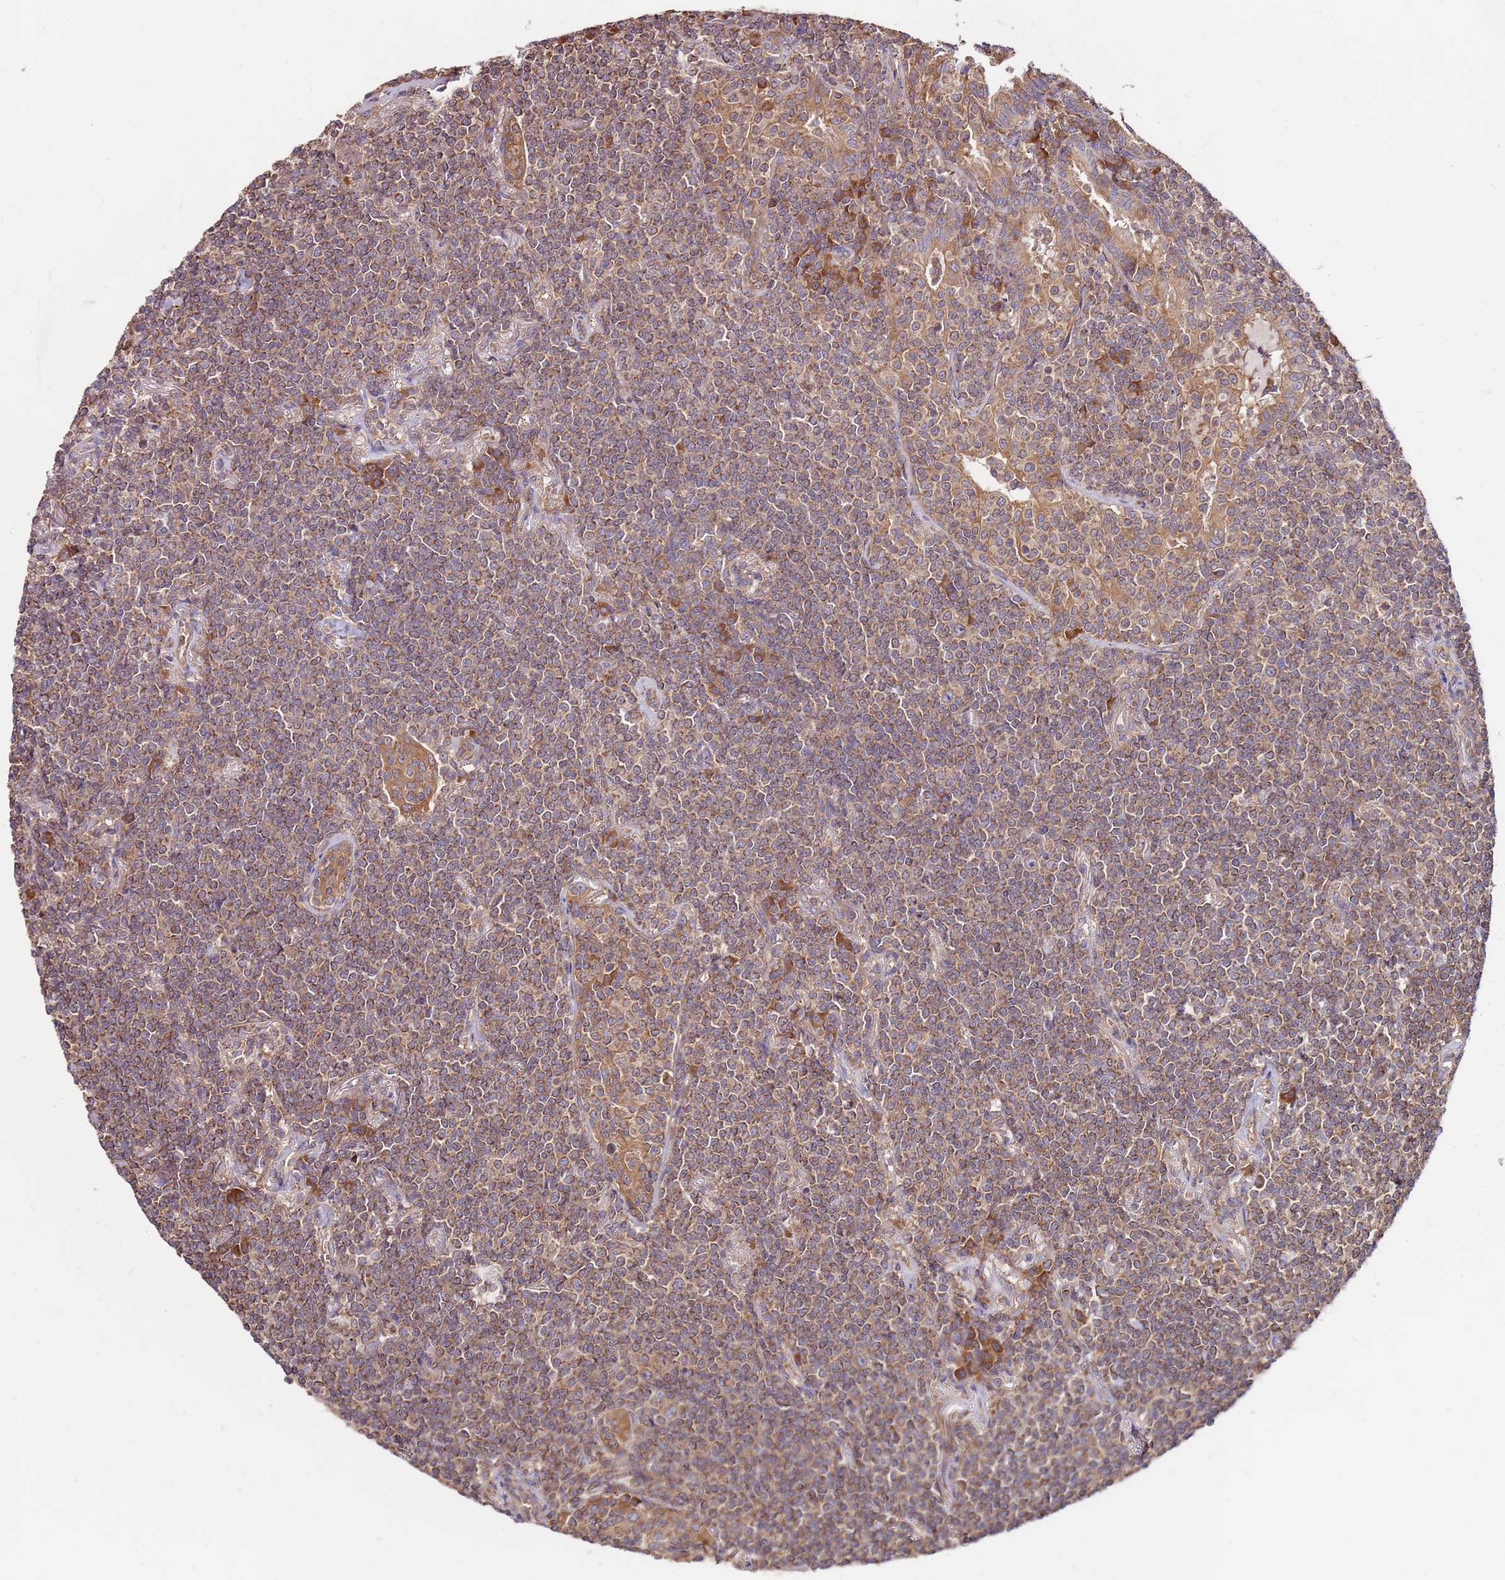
{"staining": {"intensity": "moderate", "quantity": ">75%", "location": "cytoplasmic/membranous"}, "tissue": "lymphoma", "cell_type": "Tumor cells", "image_type": "cancer", "snomed": [{"axis": "morphology", "description": "Malignant lymphoma, non-Hodgkin's type, Low grade"}, {"axis": "topography", "description": "Lung"}], "caption": "Immunohistochemistry (IHC) (DAB) staining of malignant lymphoma, non-Hodgkin's type (low-grade) demonstrates moderate cytoplasmic/membranous protein staining in approximately >75% of tumor cells. The staining was performed using DAB (3,3'-diaminobenzidine) to visualize the protein expression in brown, while the nuclei were stained in blue with hematoxylin (Magnification: 20x).", "gene": "SLC44A5", "patient": {"sex": "female", "age": 71}}